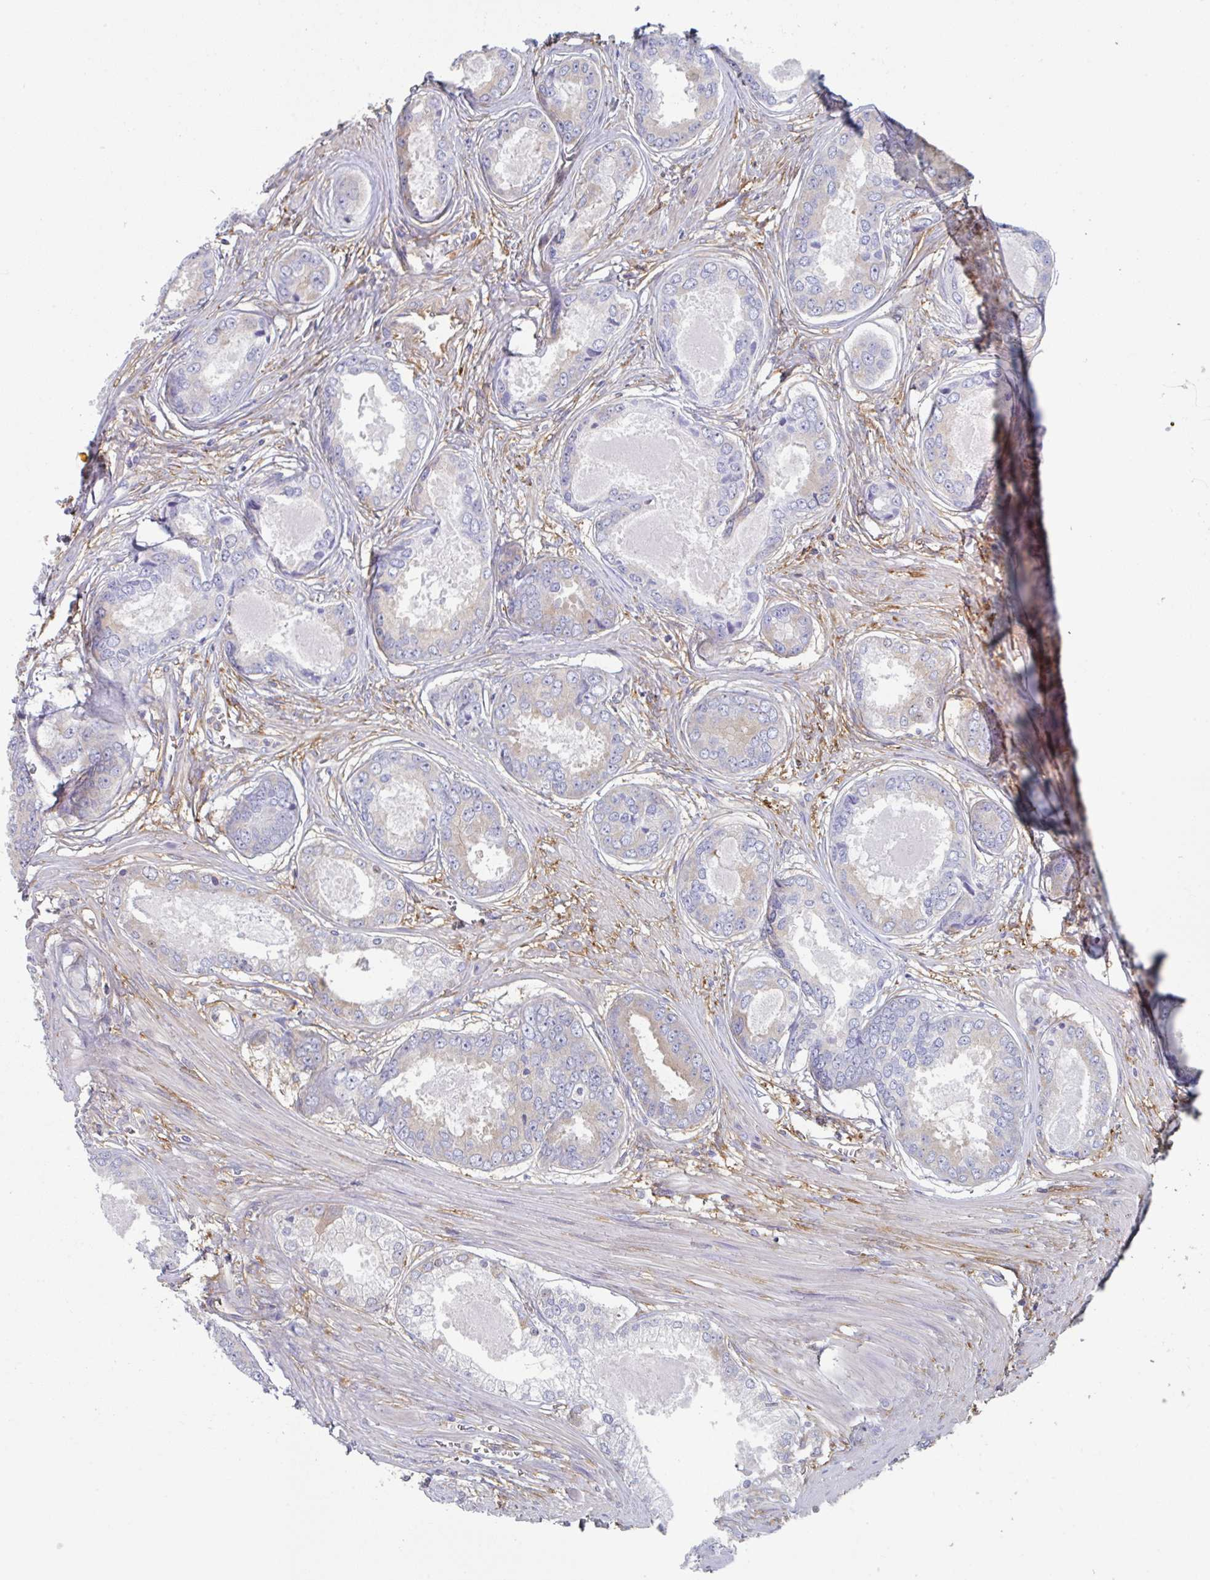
{"staining": {"intensity": "negative", "quantity": "none", "location": "none"}, "tissue": "prostate cancer", "cell_type": "Tumor cells", "image_type": "cancer", "snomed": [{"axis": "morphology", "description": "Adenocarcinoma, Low grade"}, {"axis": "topography", "description": "Prostate"}], "caption": "Immunohistochemistry (IHC) of human prostate cancer displays no positivity in tumor cells.", "gene": "AMPD2", "patient": {"sex": "male", "age": 68}}